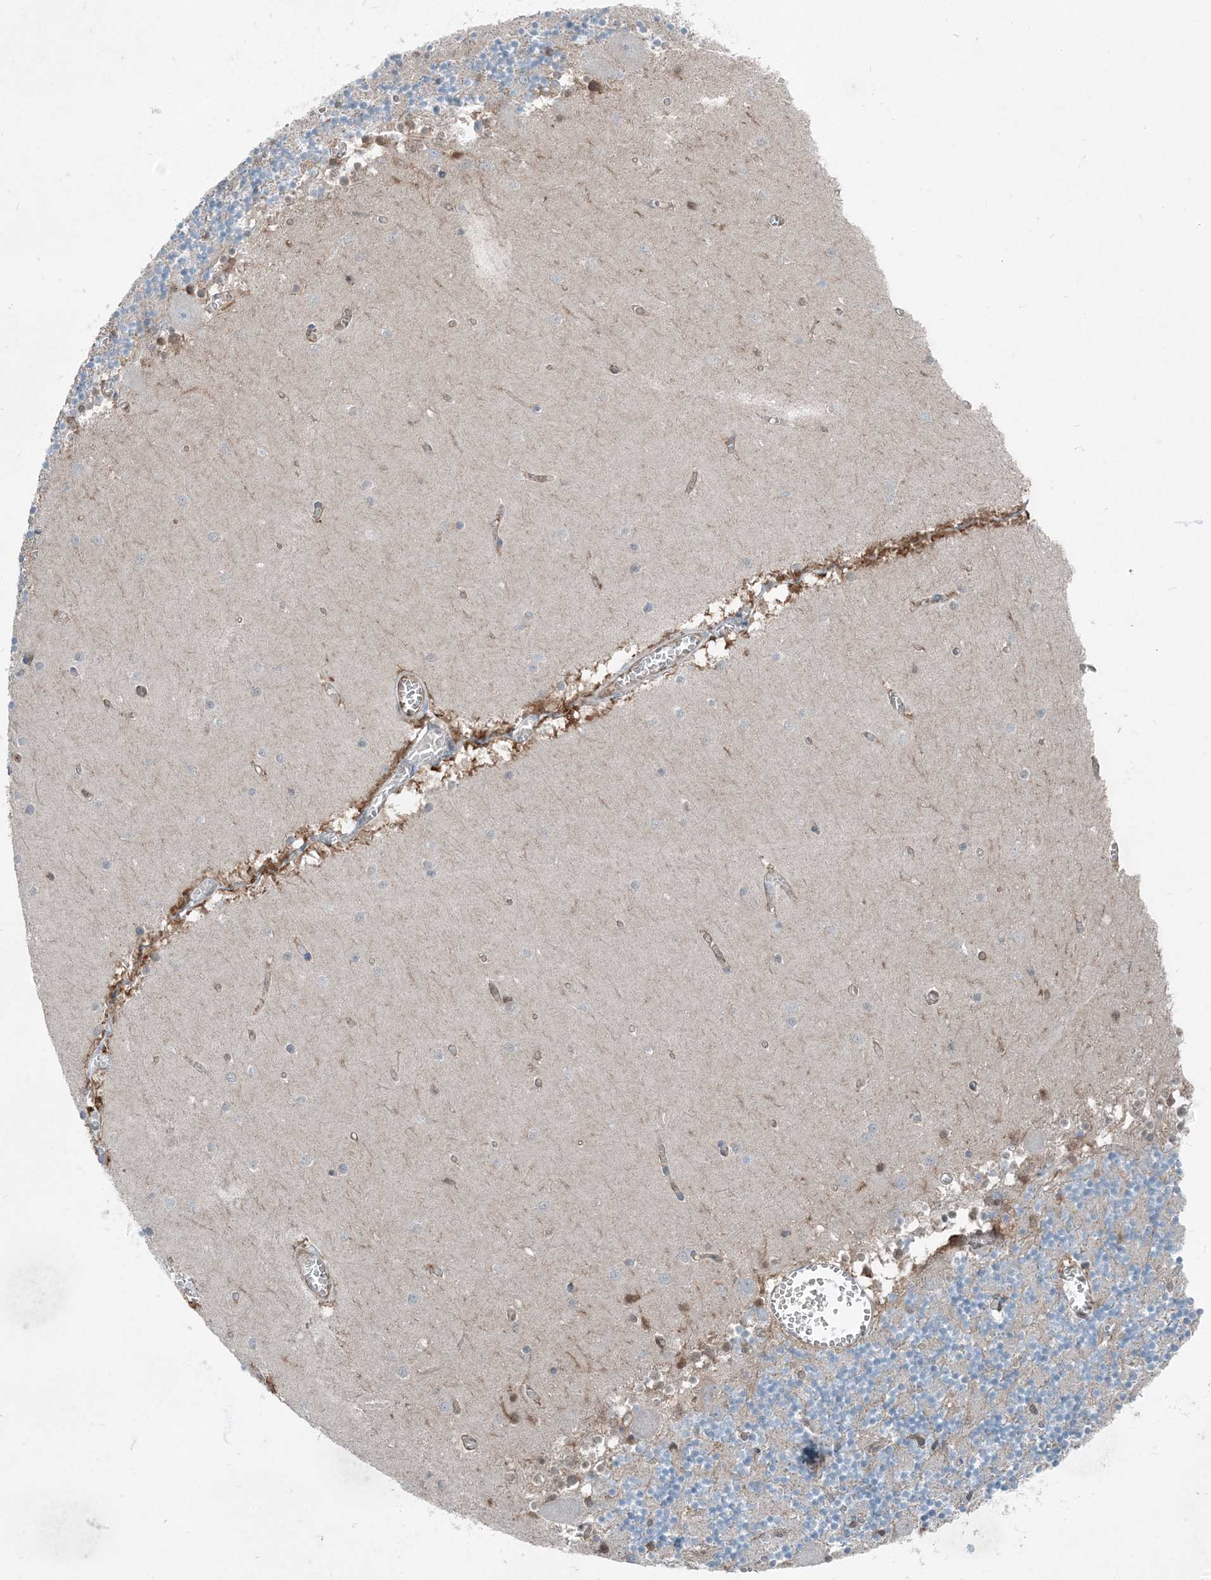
{"staining": {"intensity": "moderate", "quantity": "<25%", "location": "cytoplasmic/membranous"}, "tissue": "cerebellum", "cell_type": "Cells in granular layer", "image_type": "normal", "snomed": [{"axis": "morphology", "description": "Normal tissue, NOS"}, {"axis": "topography", "description": "Cerebellum"}], "caption": "Cerebellum stained with a brown dye shows moderate cytoplasmic/membranous positive expression in approximately <25% of cells in granular layer.", "gene": "ARMH1", "patient": {"sex": "female", "age": 28}}